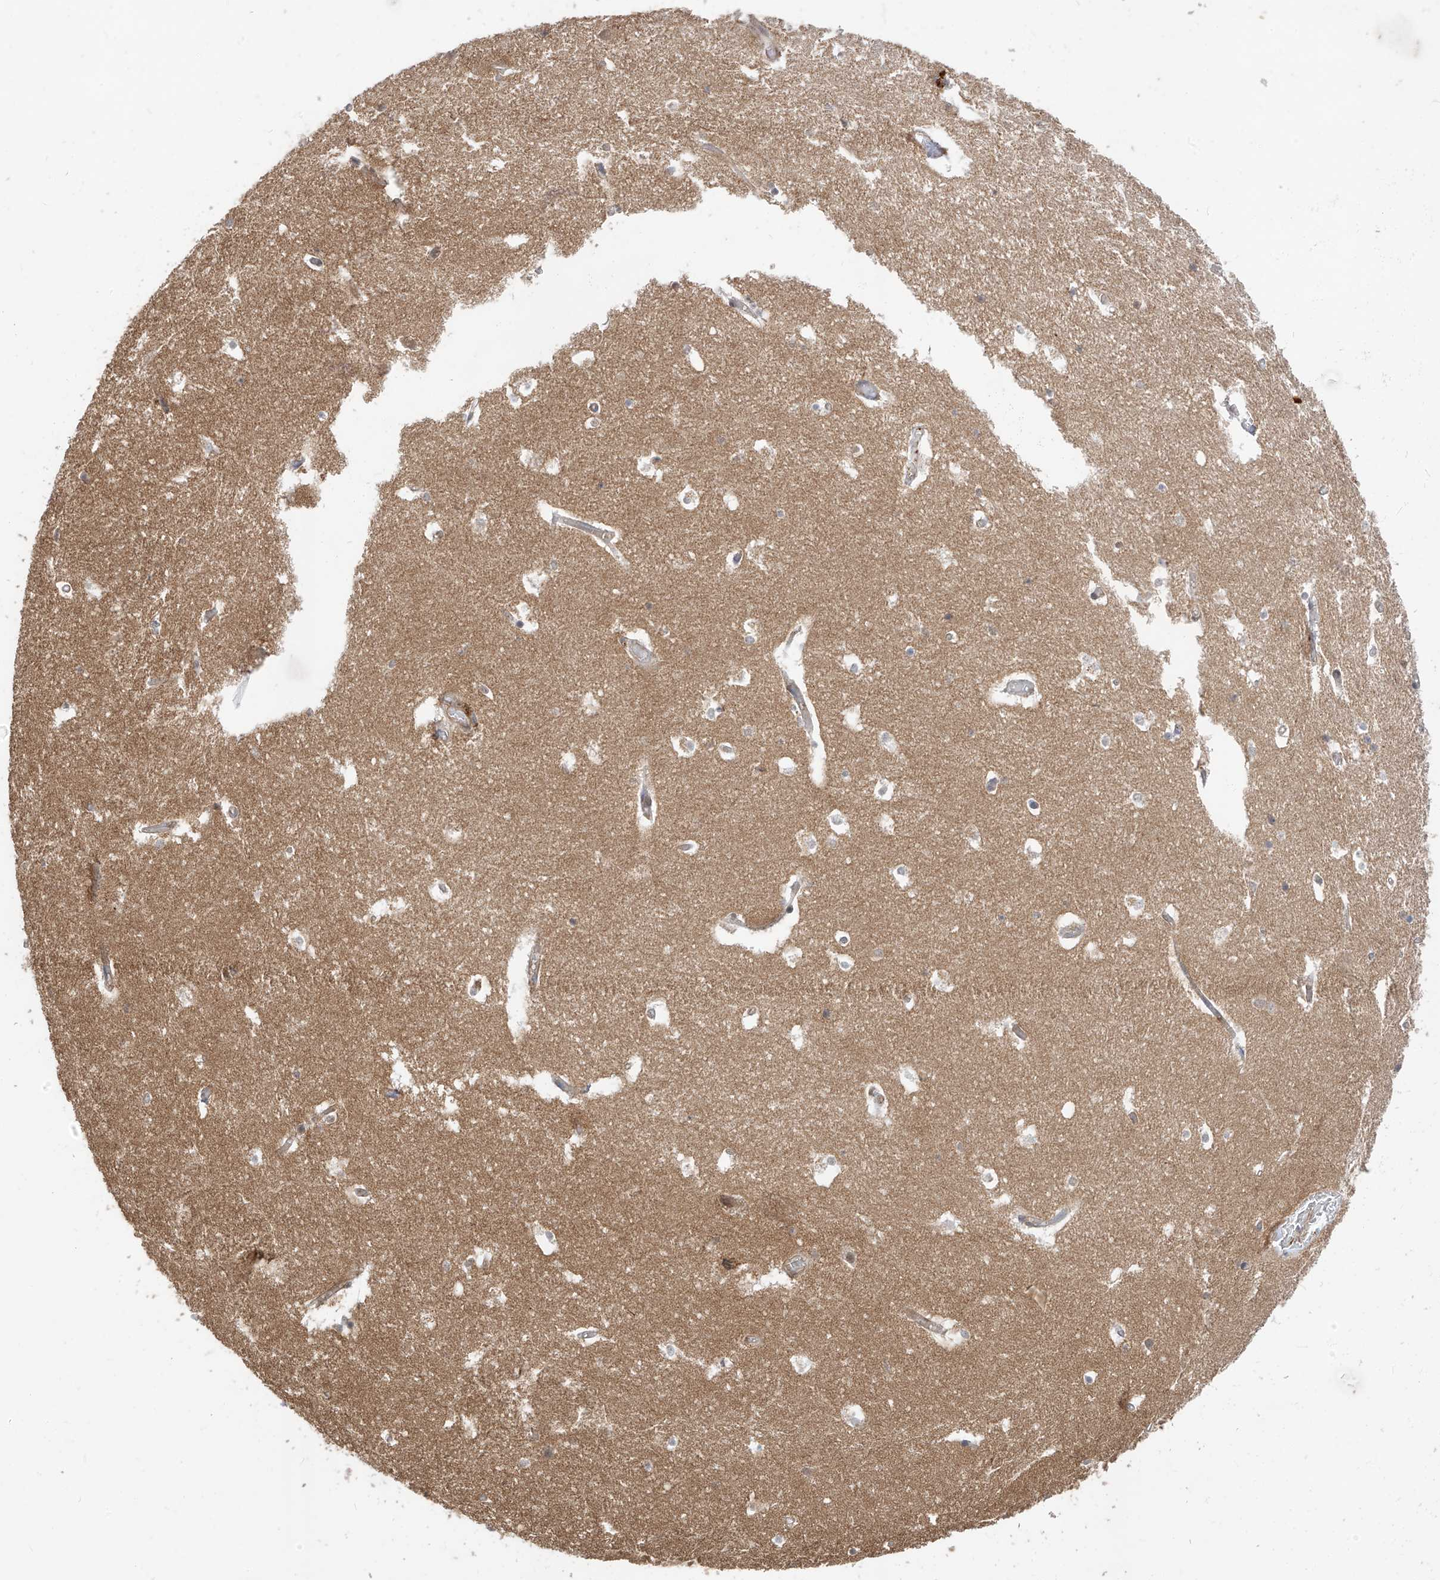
{"staining": {"intensity": "negative", "quantity": "none", "location": "none"}, "tissue": "hippocampus", "cell_type": "Glial cells", "image_type": "normal", "snomed": [{"axis": "morphology", "description": "Normal tissue, NOS"}, {"axis": "topography", "description": "Hippocampus"}], "caption": "This is an IHC image of benign human hippocampus. There is no staining in glial cells.", "gene": "MRTFA", "patient": {"sex": "female", "age": 52}}